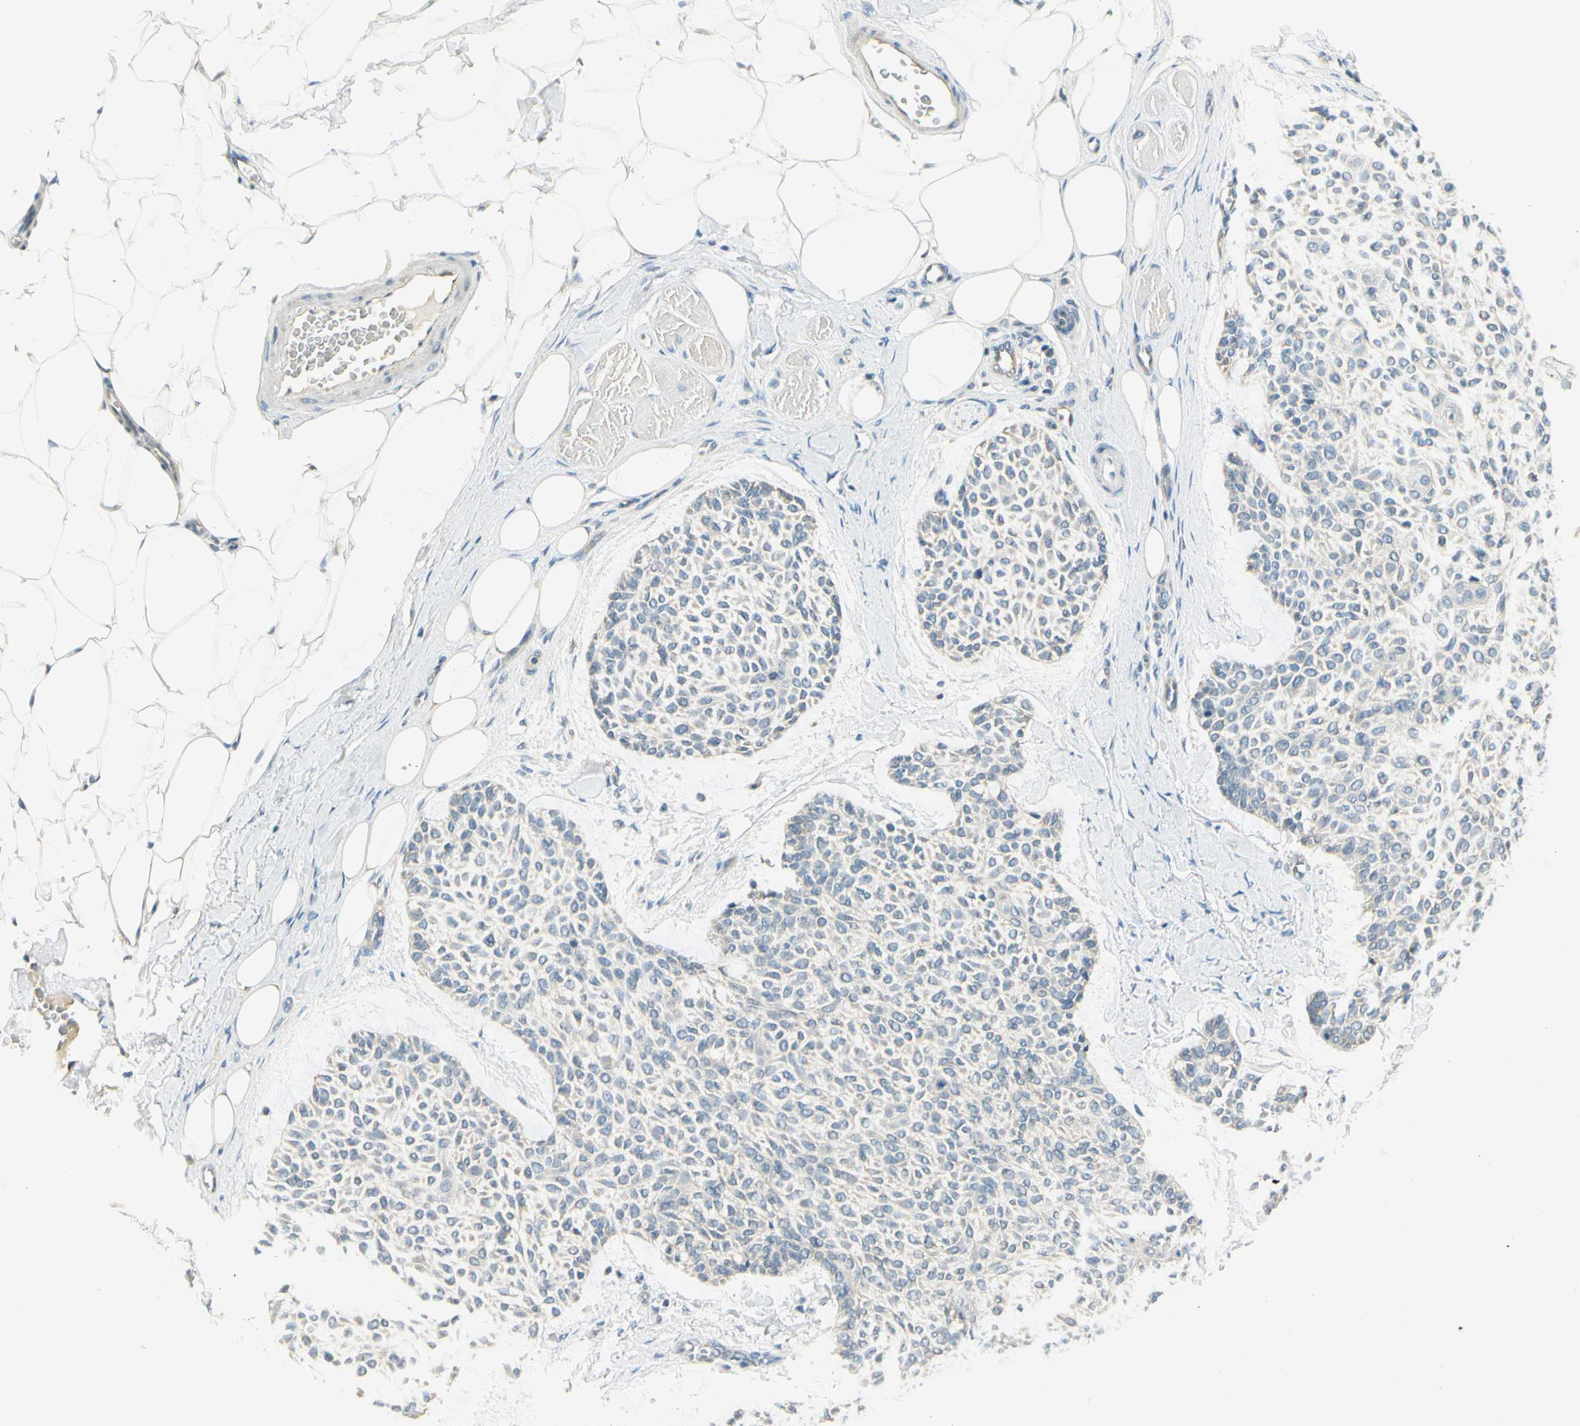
{"staining": {"intensity": "negative", "quantity": "none", "location": "none"}, "tissue": "skin cancer", "cell_type": "Tumor cells", "image_type": "cancer", "snomed": [{"axis": "morphology", "description": "Normal tissue, NOS"}, {"axis": "morphology", "description": "Basal cell carcinoma"}, {"axis": "topography", "description": "Skin"}], "caption": "Tumor cells are negative for brown protein staining in skin cancer (basal cell carcinoma).", "gene": "BNIP1", "patient": {"sex": "female", "age": 70}}